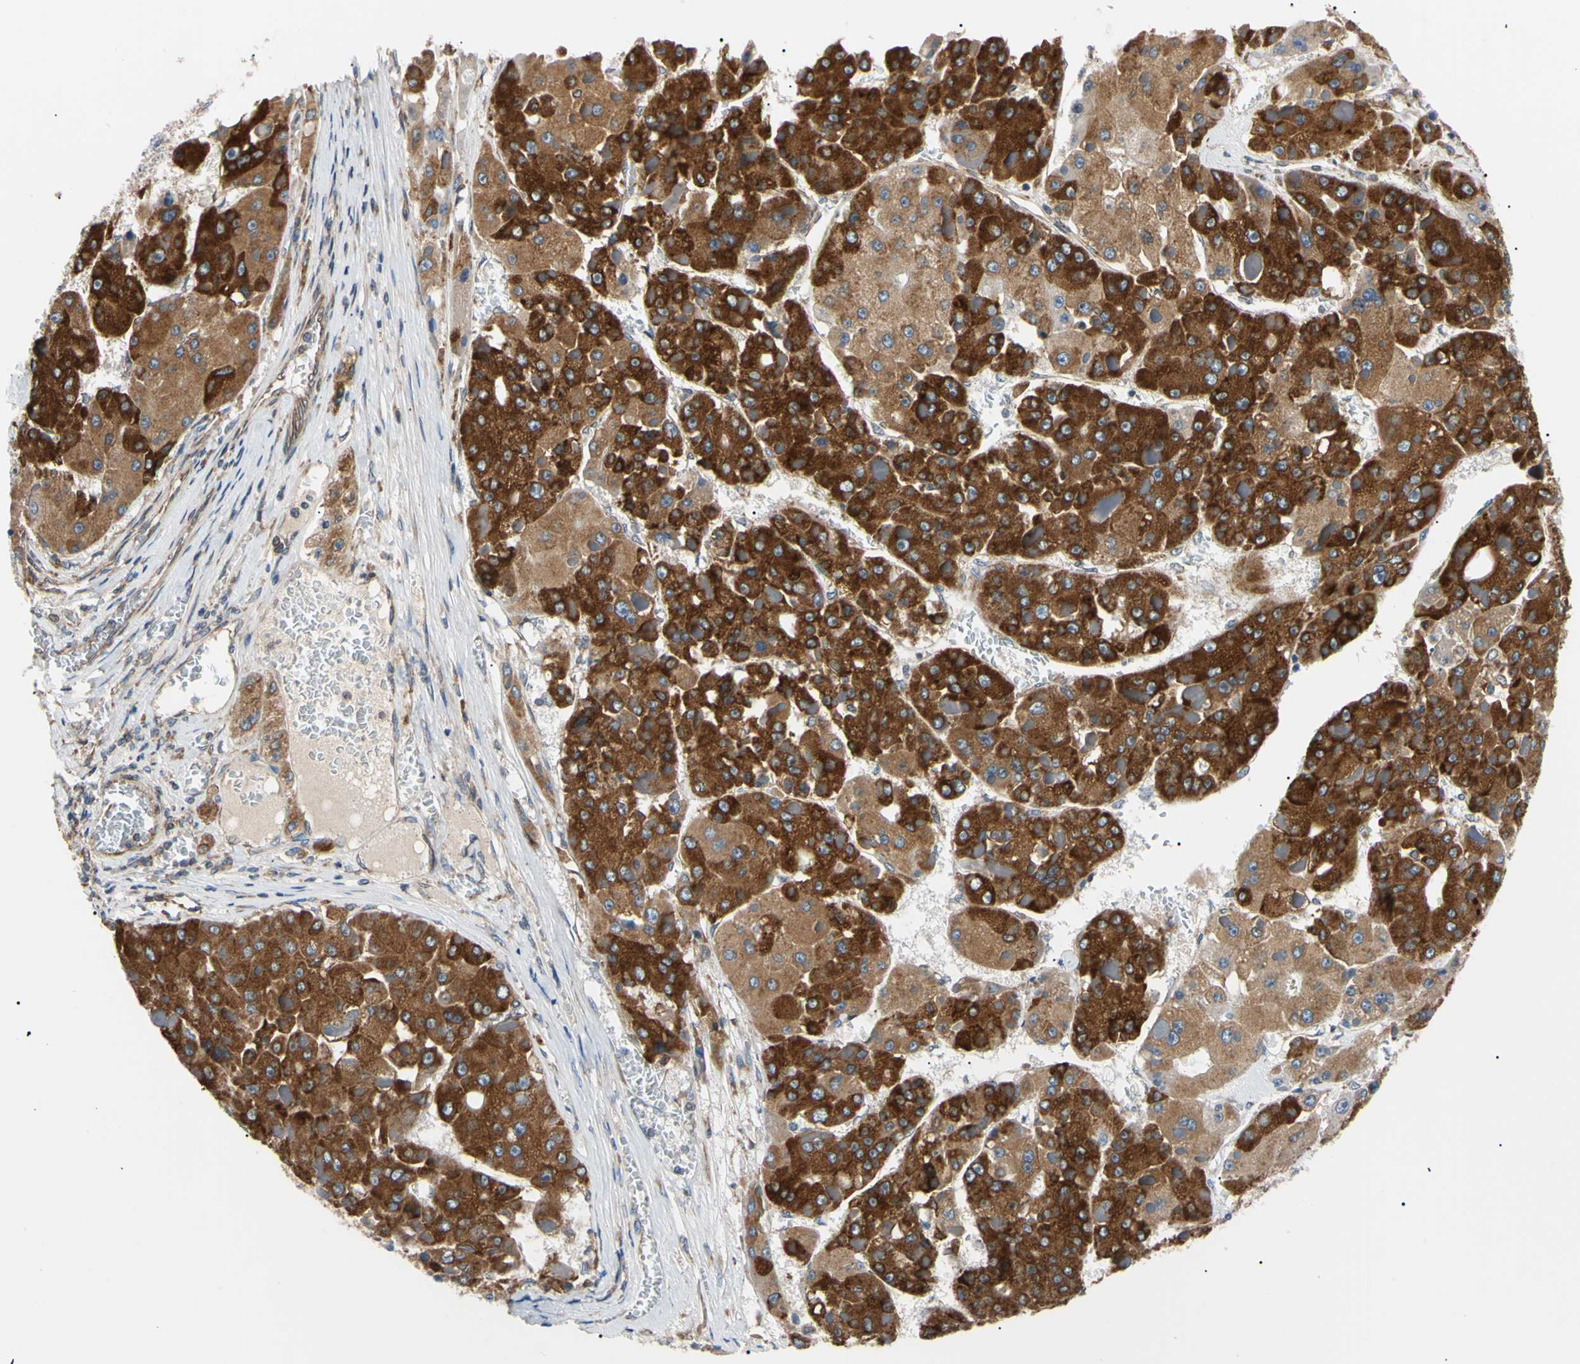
{"staining": {"intensity": "strong", "quantity": ">75%", "location": "cytoplasmic/membranous"}, "tissue": "liver cancer", "cell_type": "Tumor cells", "image_type": "cancer", "snomed": [{"axis": "morphology", "description": "Carcinoma, Hepatocellular, NOS"}, {"axis": "topography", "description": "Liver"}], "caption": "Immunohistochemistry micrograph of human liver hepatocellular carcinoma stained for a protein (brown), which displays high levels of strong cytoplasmic/membranous staining in about >75% of tumor cells.", "gene": "VAPA", "patient": {"sex": "female", "age": 73}}